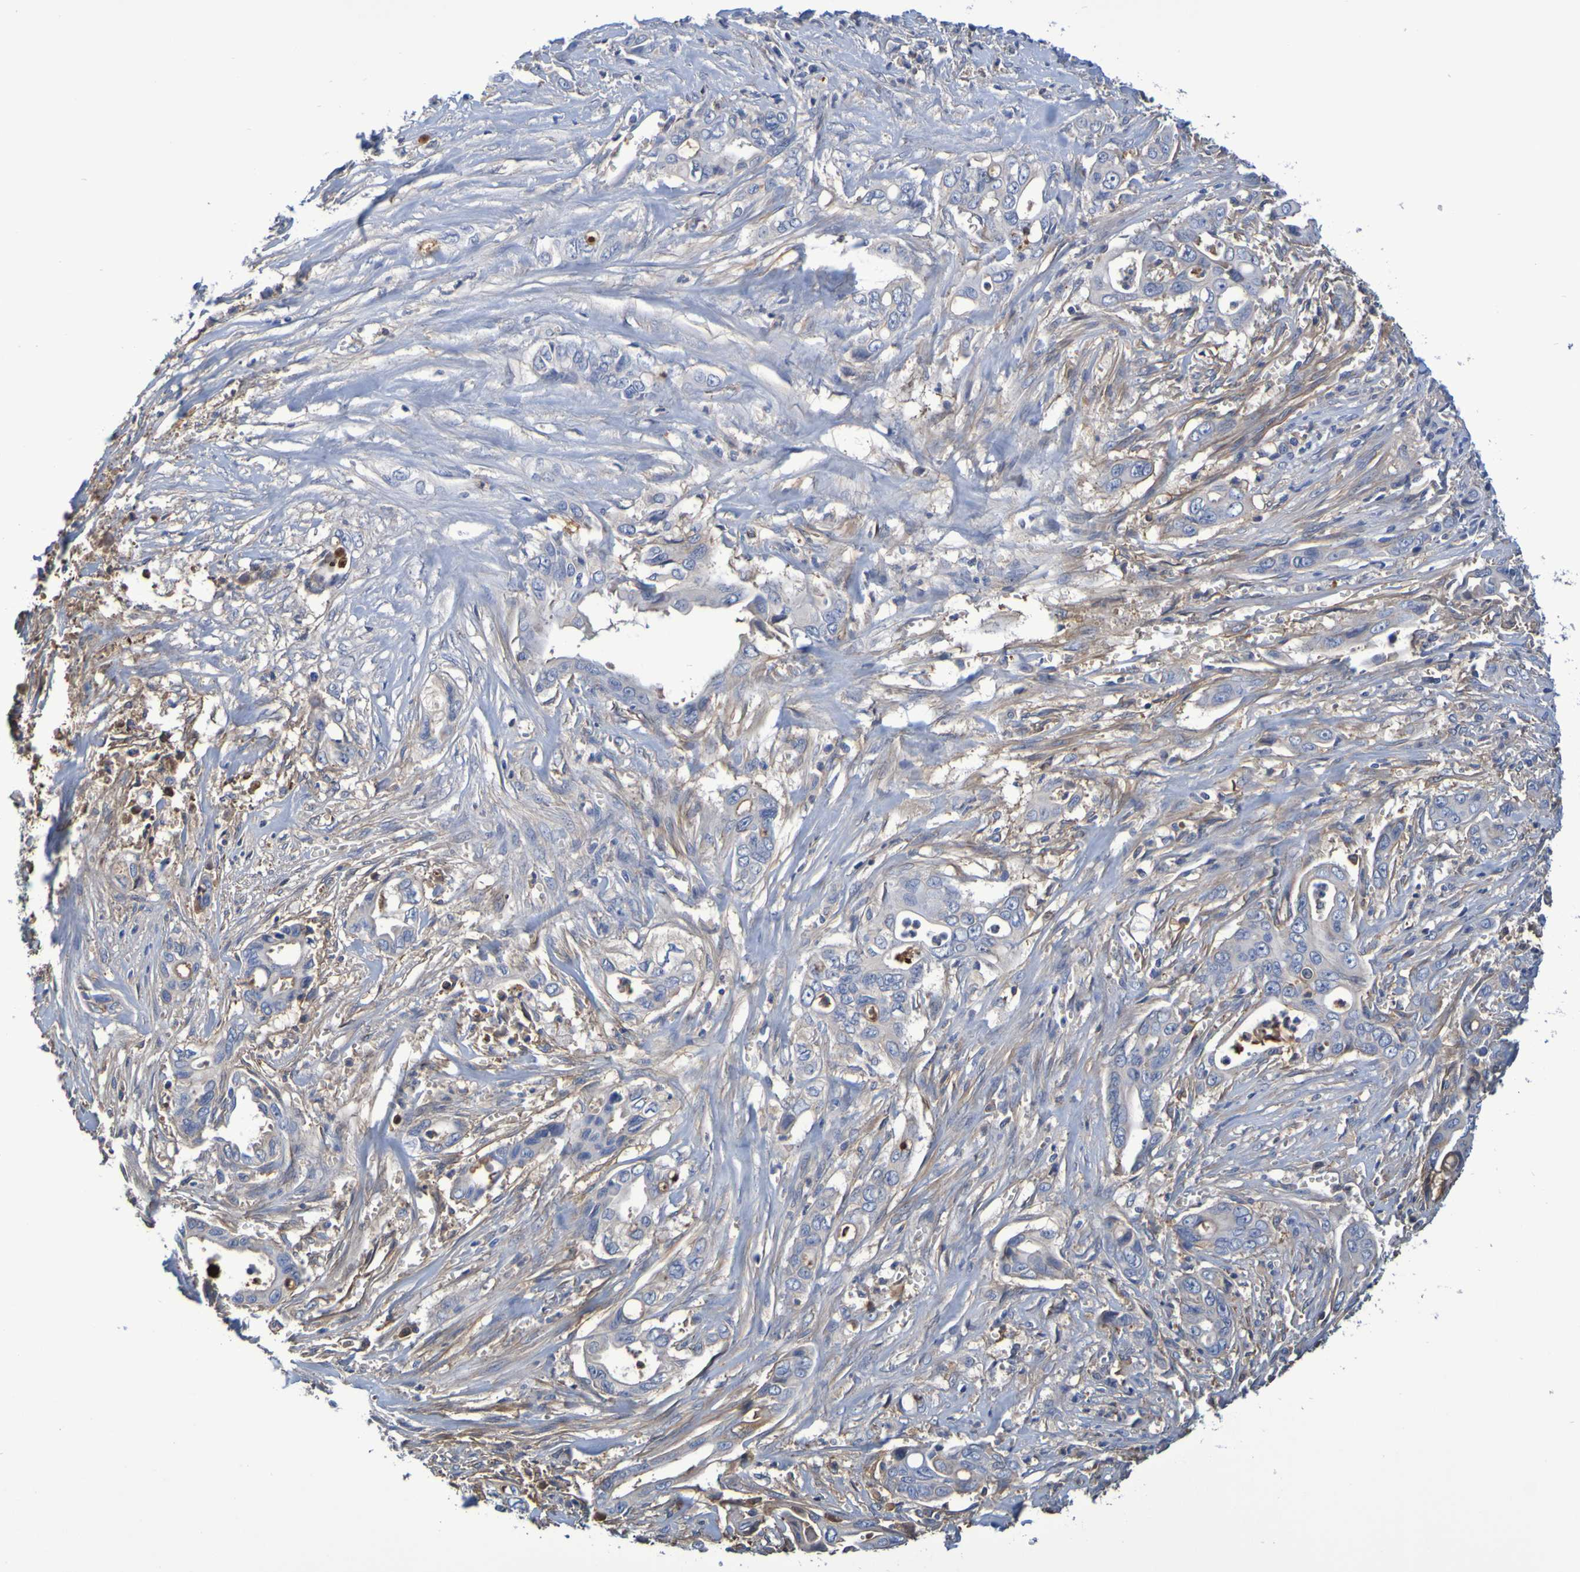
{"staining": {"intensity": "moderate", "quantity": "<25%", "location": "cytoplasmic/membranous"}, "tissue": "pancreatic cancer", "cell_type": "Tumor cells", "image_type": "cancer", "snomed": [{"axis": "morphology", "description": "Adenocarcinoma, NOS"}, {"axis": "topography", "description": "Pancreas"}], "caption": "A brown stain labels moderate cytoplasmic/membranous staining of a protein in pancreatic adenocarcinoma tumor cells.", "gene": "GAB3", "patient": {"sex": "male", "age": 59}}